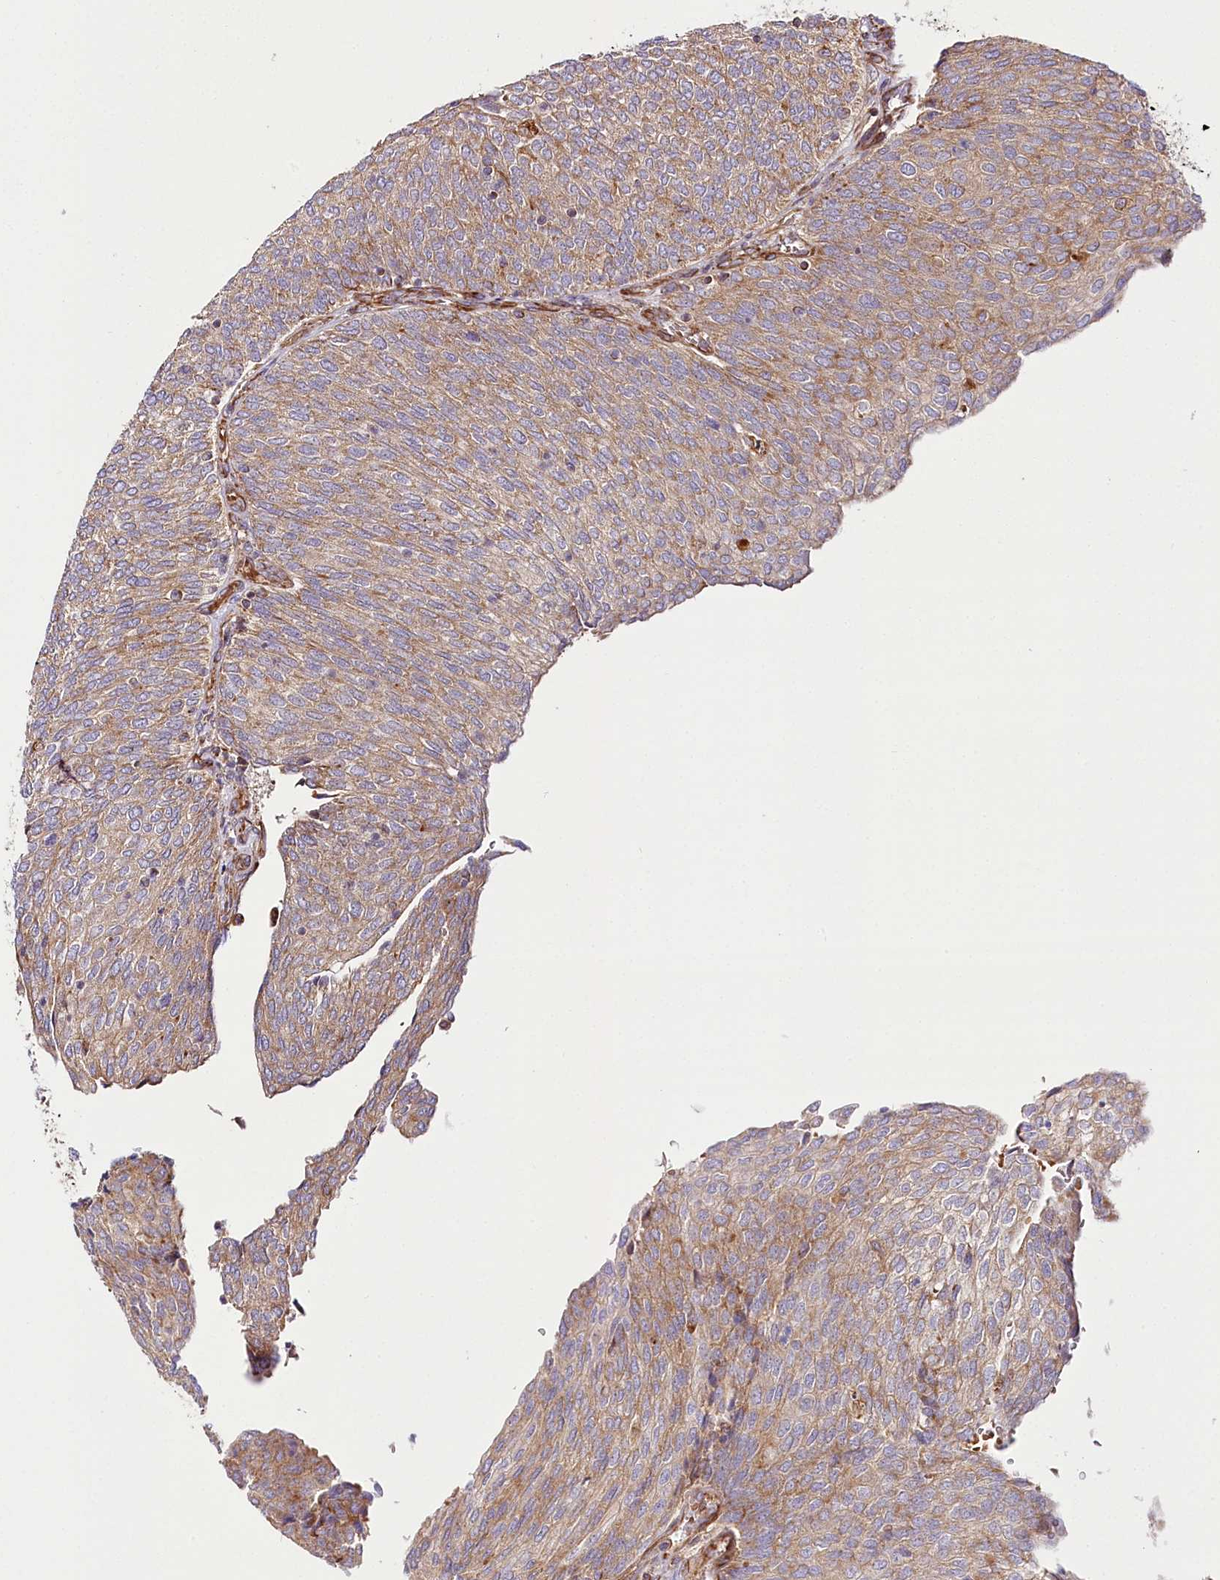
{"staining": {"intensity": "moderate", "quantity": ">75%", "location": "cytoplasmic/membranous"}, "tissue": "urothelial cancer", "cell_type": "Tumor cells", "image_type": "cancer", "snomed": [{"axis": "morphology", "description": "Urothelial carcinoma, Low grade"}, {"axis": "topography", "description": "Urinary bladder"}], "caption": "Immunohistochemistry of human urothelial cancer demonstrates medium levels of moderate cytoplasmic/membranous positivity in about >75% of tumor cells. (DAB (3,3'-diaminobenzidine) = brown stain, brightfield microscopy at high magnification).", "gene": "THUMPD3", "patient": {"sex": "female", "age": 79}}